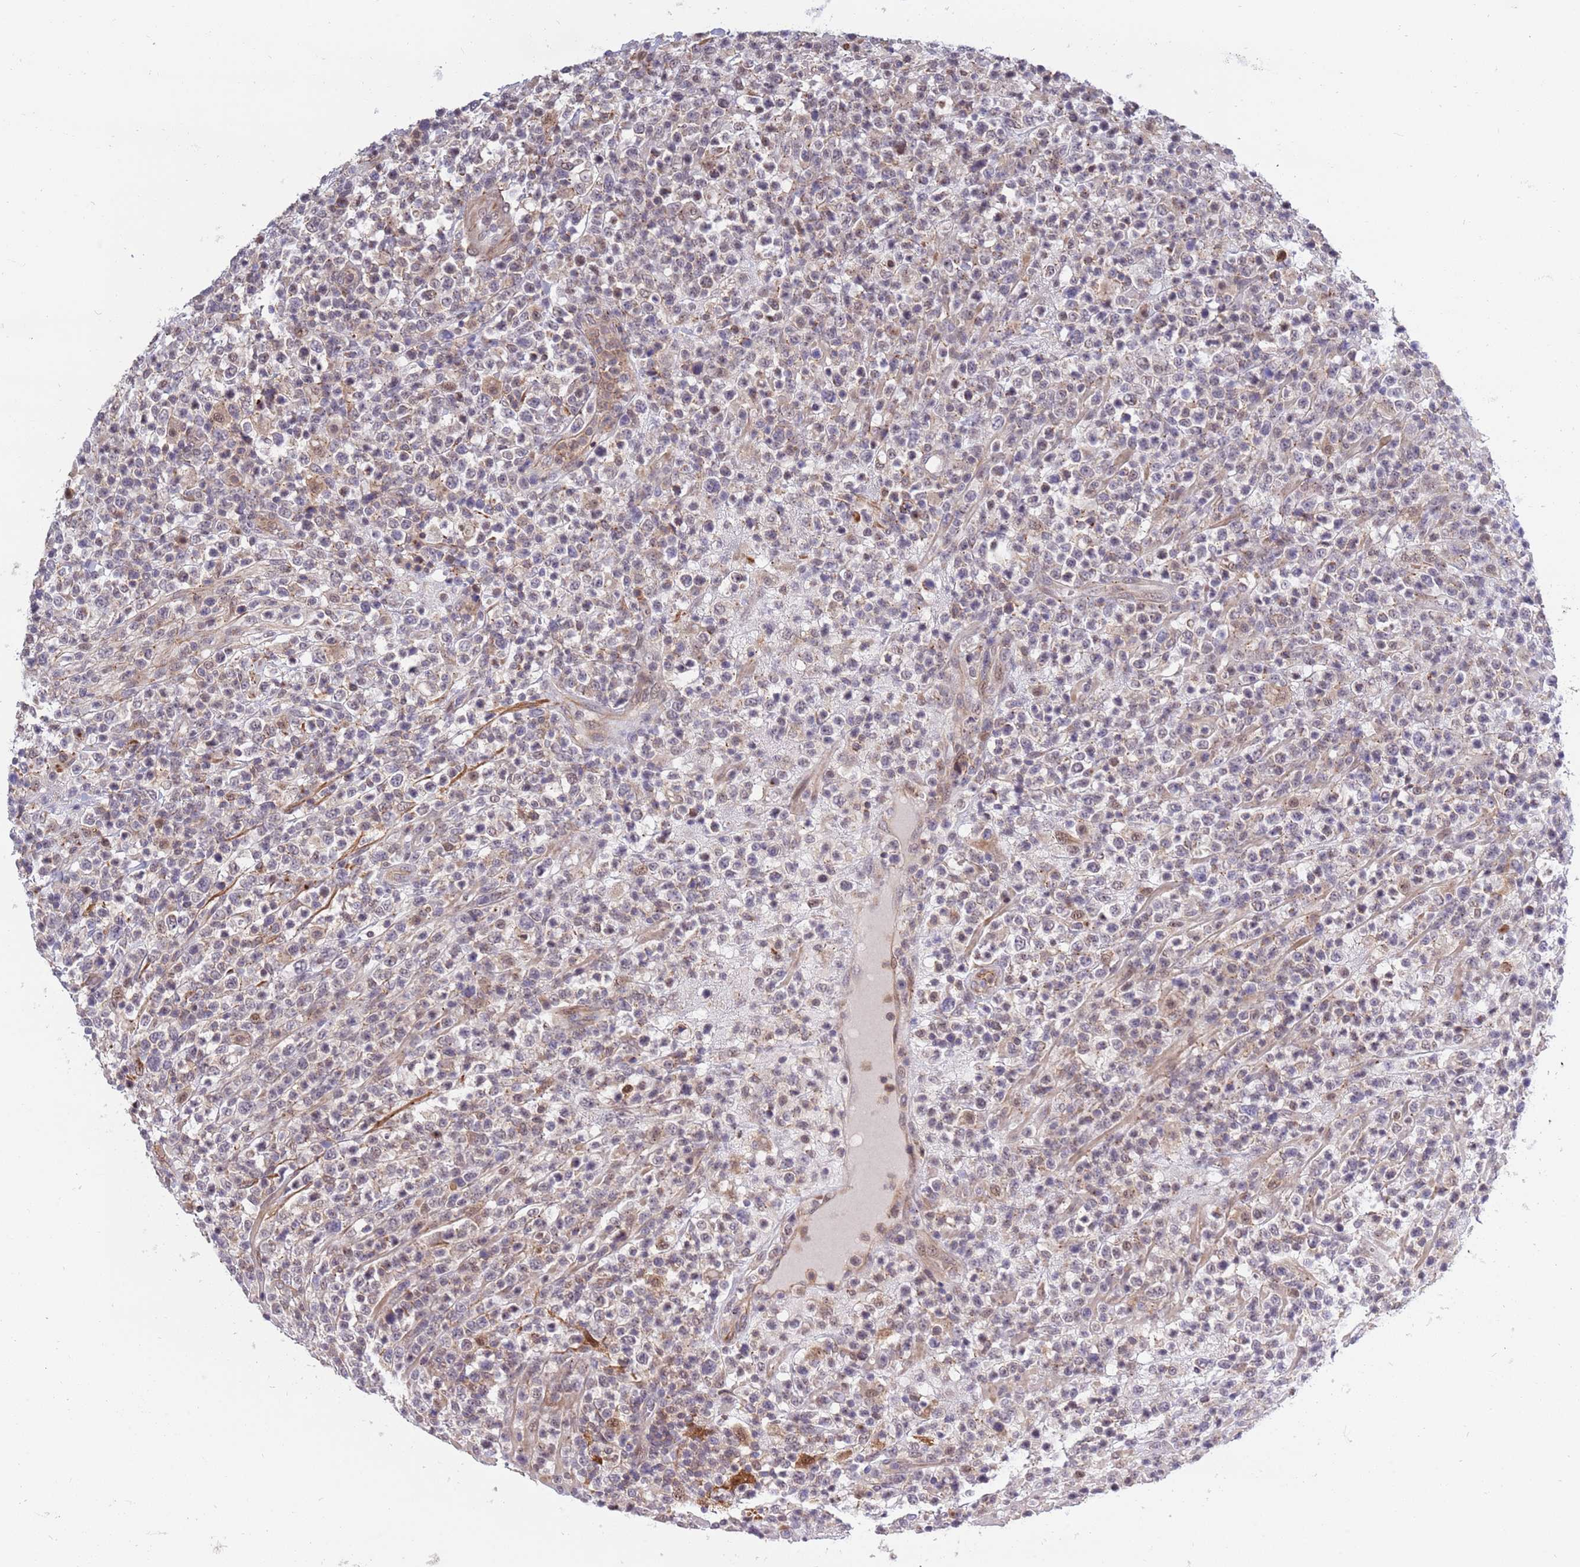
{"staining": {"intensity": "negative", "quantity": "none", "location": "none"}, "tissue": "lymphoma", "cell_type": "Tumor cells", "image_type": "cancer", "snomed": [{"axis": "morphology", "description": "Malignant lymphoma, non-Hodgkin's type, High grade"}, {"axis": "topography", "description": "Colon"}], "caption": "IHC photomicrograph of neoplastic tissue: high-grade malignant lymphoma, non-Hodgkin's type stained with DAB (3,3'-diaminobenzidine) shows no significant protein staining in tumor cells. (Immunohistochemistry, brightfield microscopy, high magnification).", "gene": "CCNJL", "patient": {"sex": "female", "age": 53}}